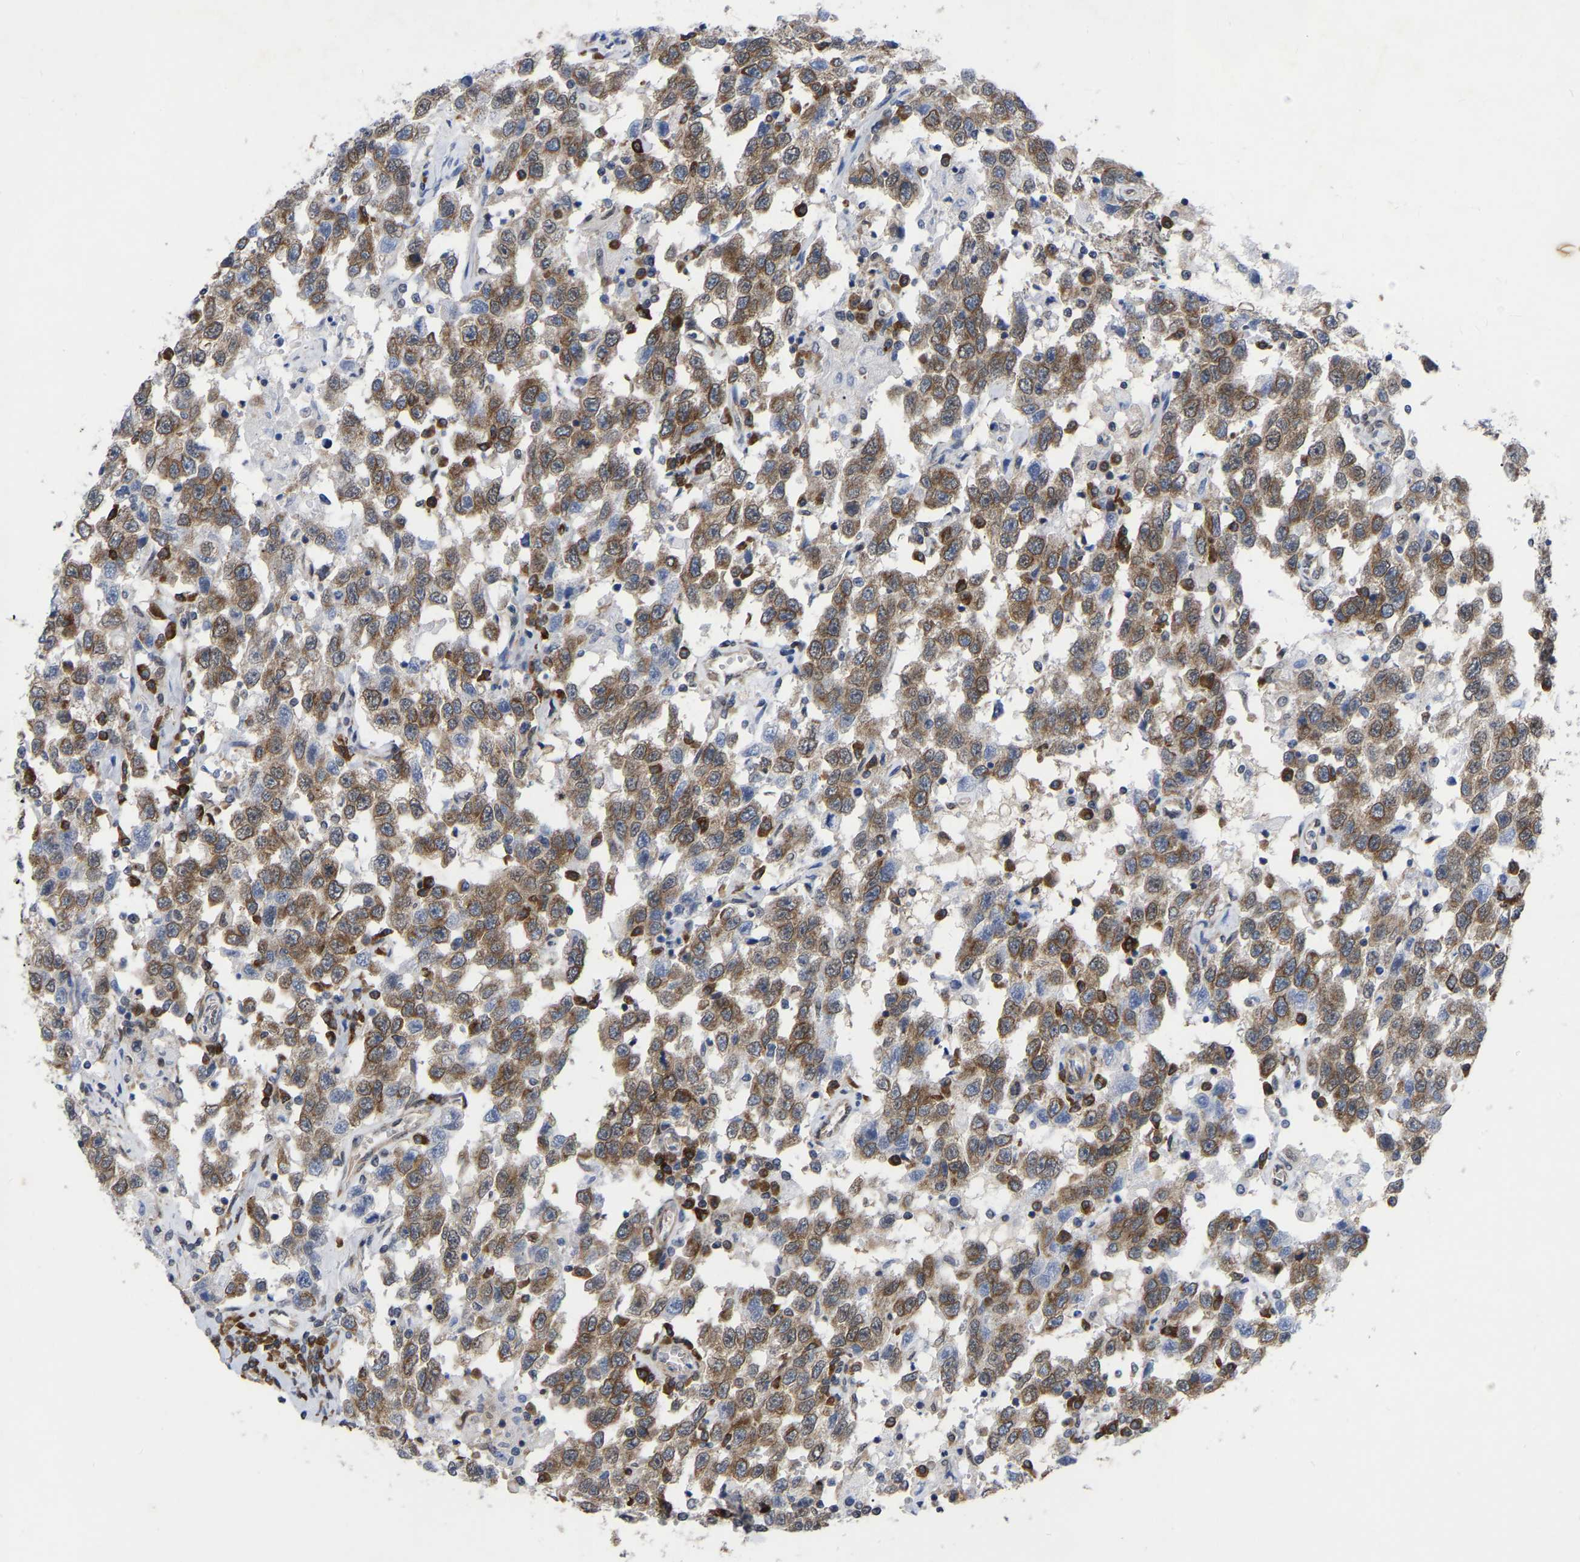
{"staining": {"intensity": "moderate", "quantity": ">75%", "location": "cytoplasmic/membranous"}, "tissue": "testis cancer", "cell_type": "Tumor cells", "image_type": "cancer", "snomed": [{"axis": "morphology", "description": "Seminoma, NOS"}, {"axis": "topography", "description": "Testis"}], "caption": "Immunohistochemical staining of human testis cancer (seminoma) displays medium levels of moderate cytoplasmic/membranous protein staining in about >75% of tumor cells.", "gene": "UBE4B", "patient": {"sex": "male", "age": 41}}